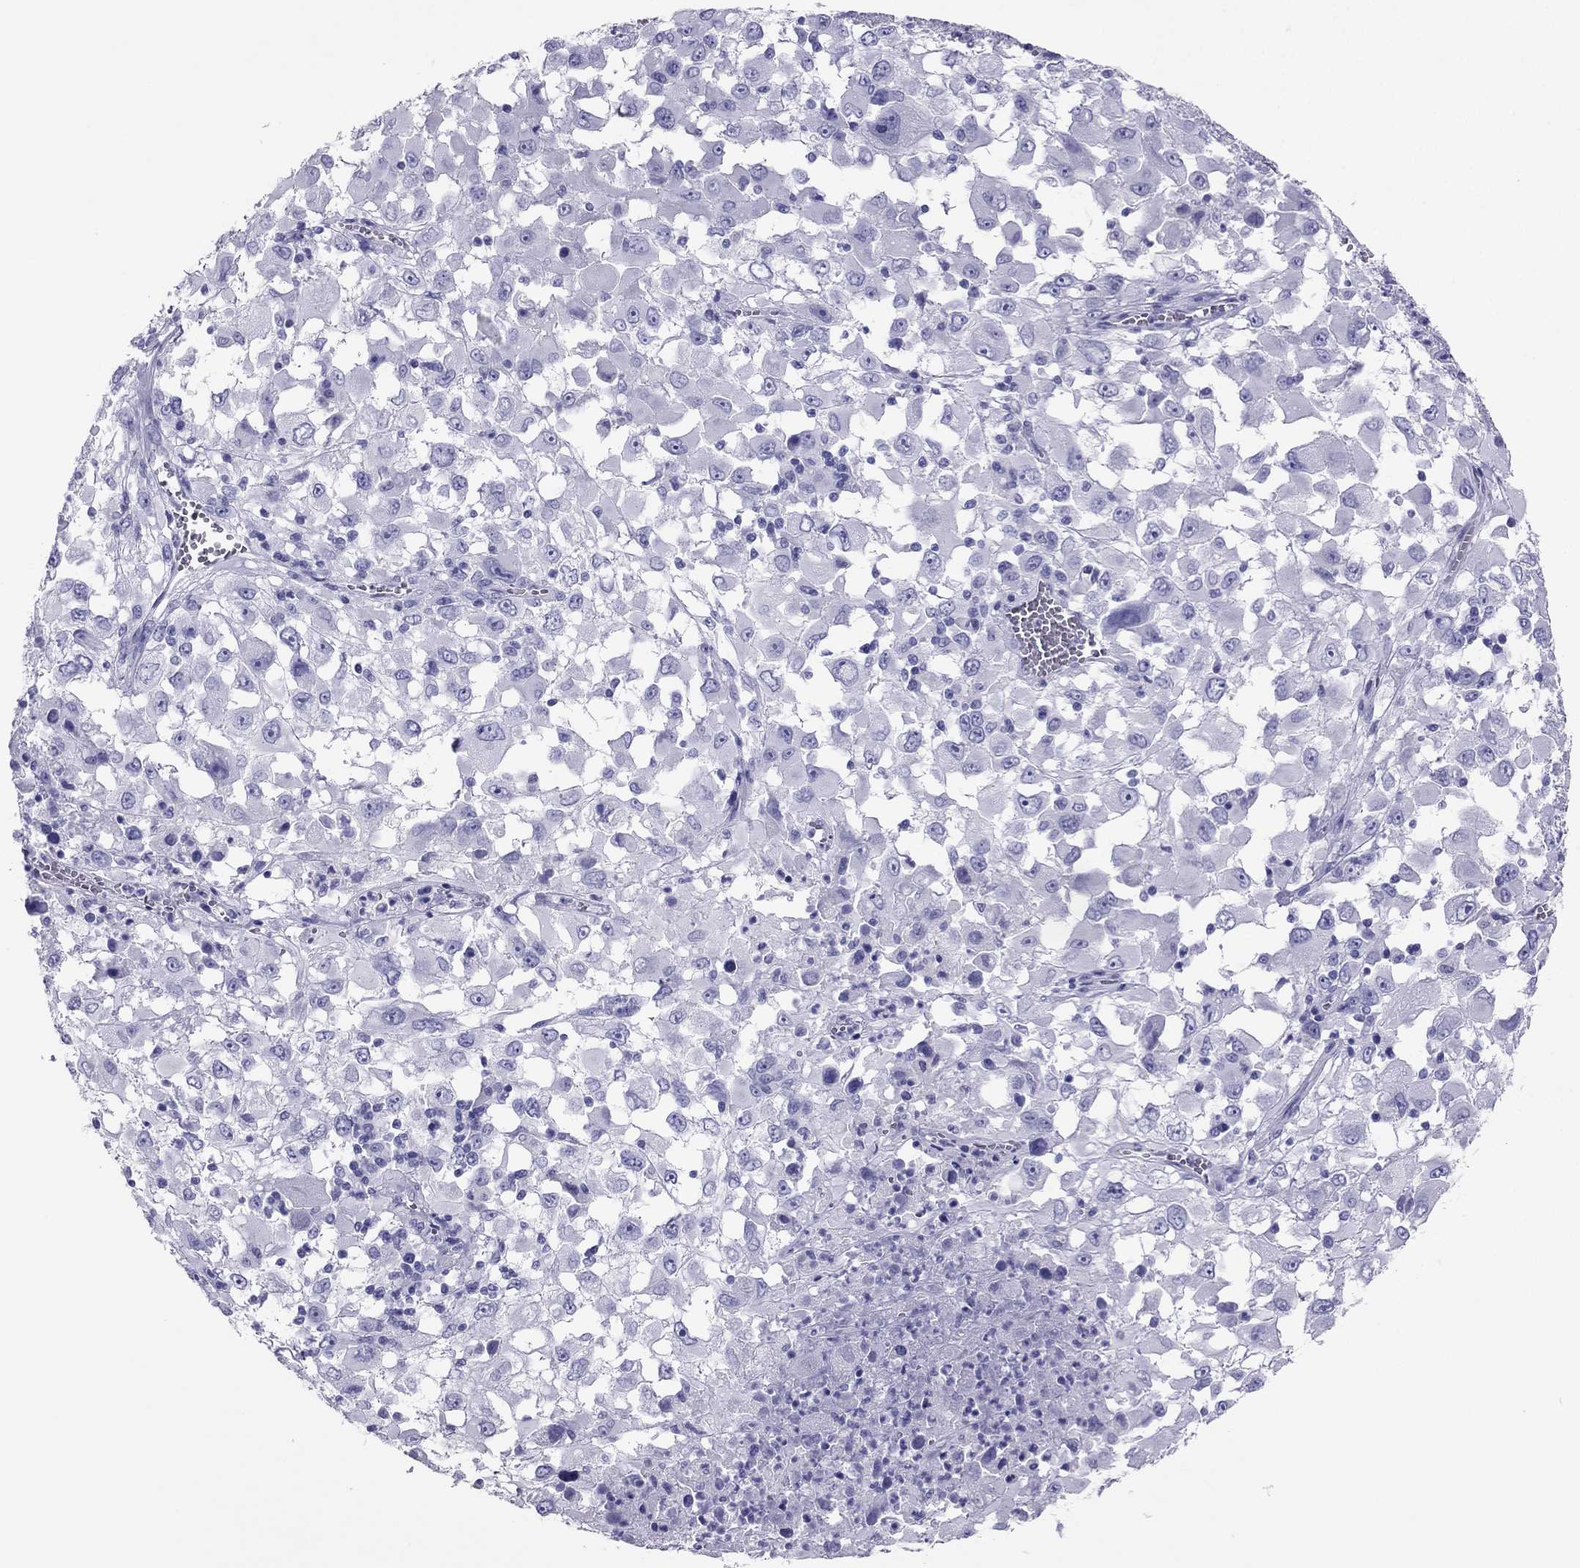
{"staining": {"intensity": "negative", "quantity": "none", "location": "none"}, "tissue": "melanoma", "cell_type": "Tumor cells", "image_type": "cancer", "snomed": [{"axis": "morphology", "description": "Malignant melanoma, Metastatic site"}, {"axis": "topography", "description": "Soft tissue"}], "caption": "Histopathology image shows no significant protein positivity in tumor cells of malignant melanoma (metastatic site).", "gene": "PDE6A", "patient": {"sex": "male", "age": 50}}